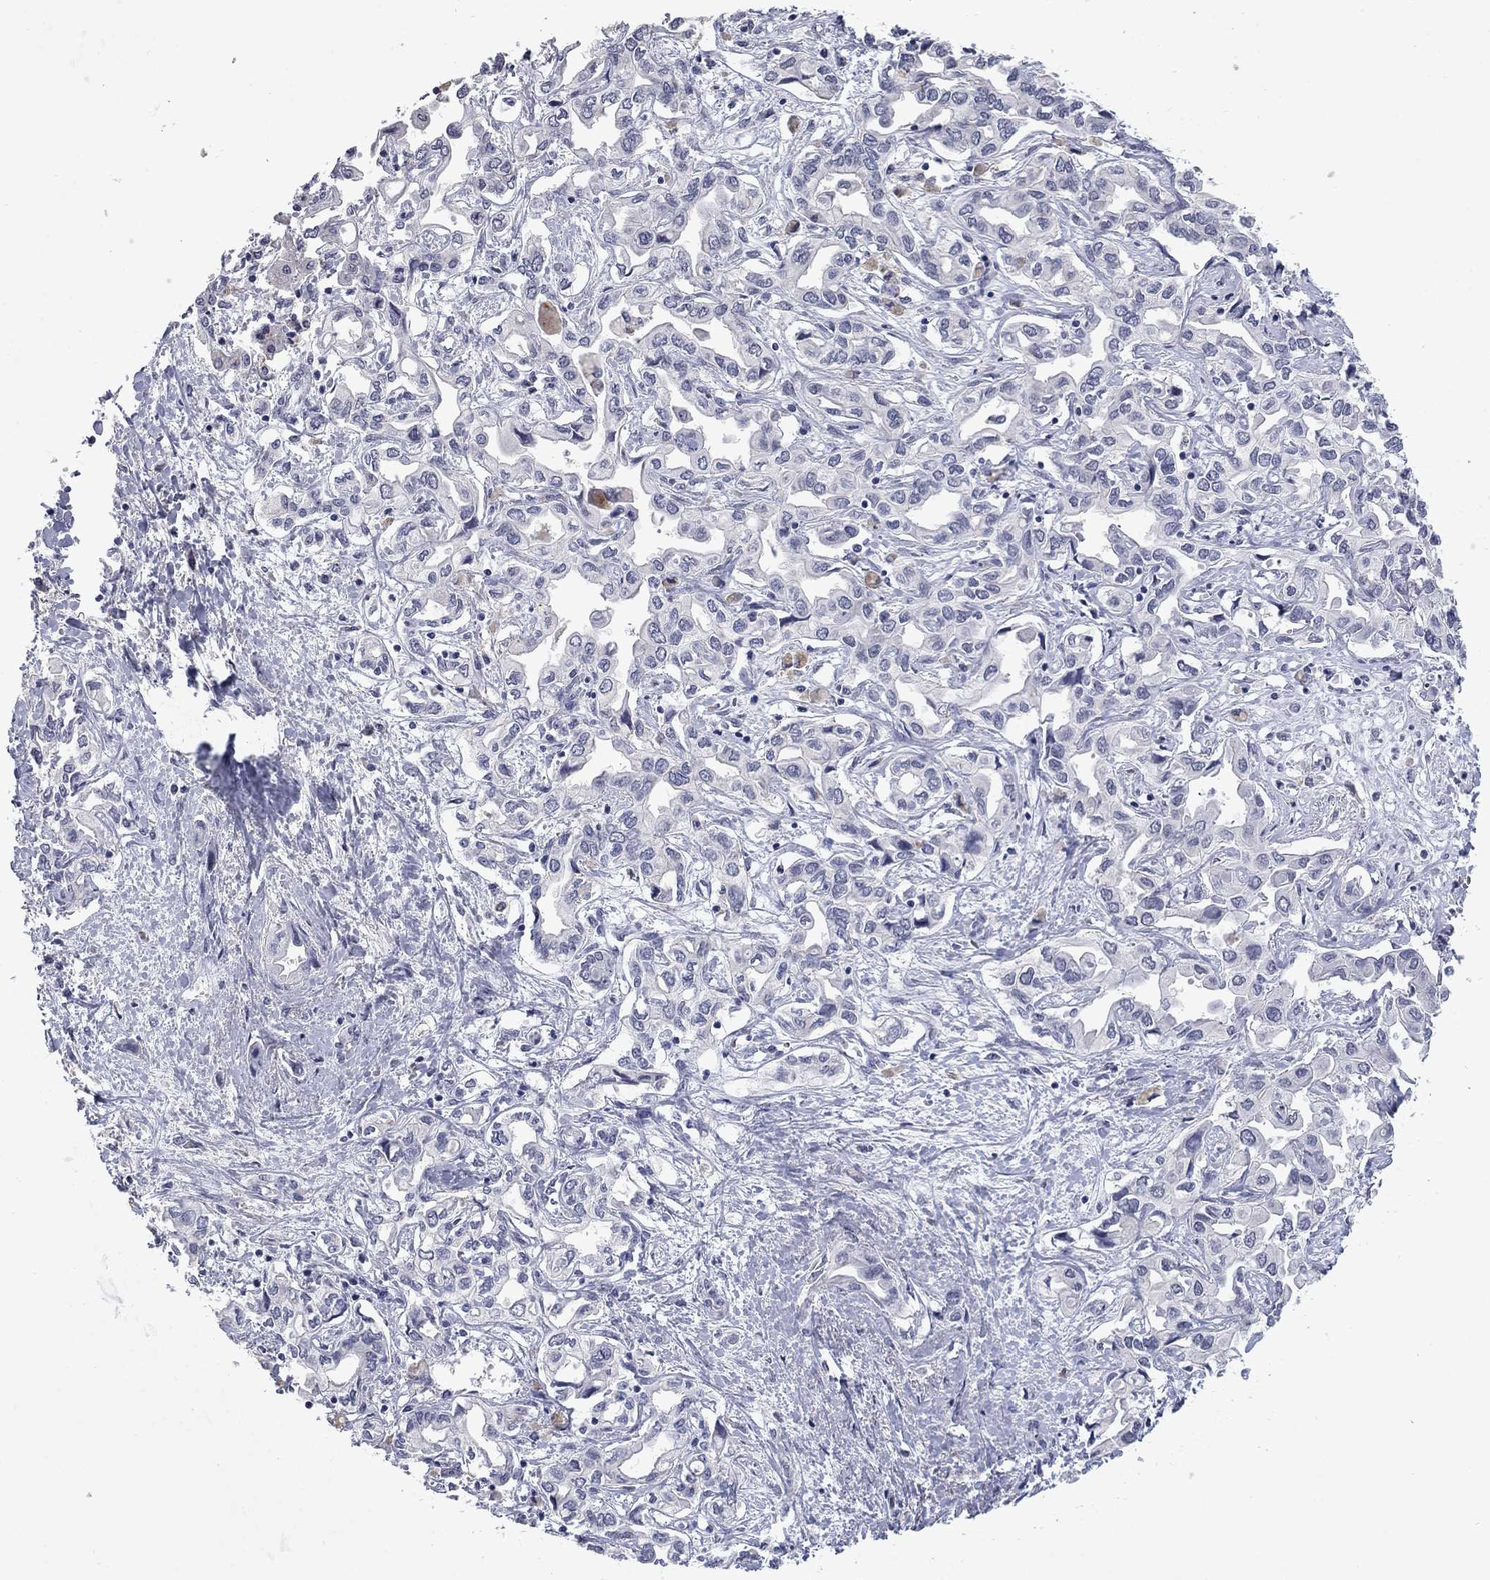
{"staining": {"intensity": "negative", "quantity": "none", "location": "none"}, "tissue": "liver cancer", "cell_type": "Tumor cells", "image_type": "cancer", "snomed": [{"axis": "morphology", "description": "Cholangiocarcinoma"}, {"axis": "topography", "description": "Liver"}], "caption": "Immunohistochemistry micrograph of neoplastic tissue: liver cholangiocarcinoma stained with DAB demonstrates no significant protein positivity in tumor cells. Nuclei are stained in blue.", "gene": "SLC51A", "patient": {"sex": "female", "age": 64}}